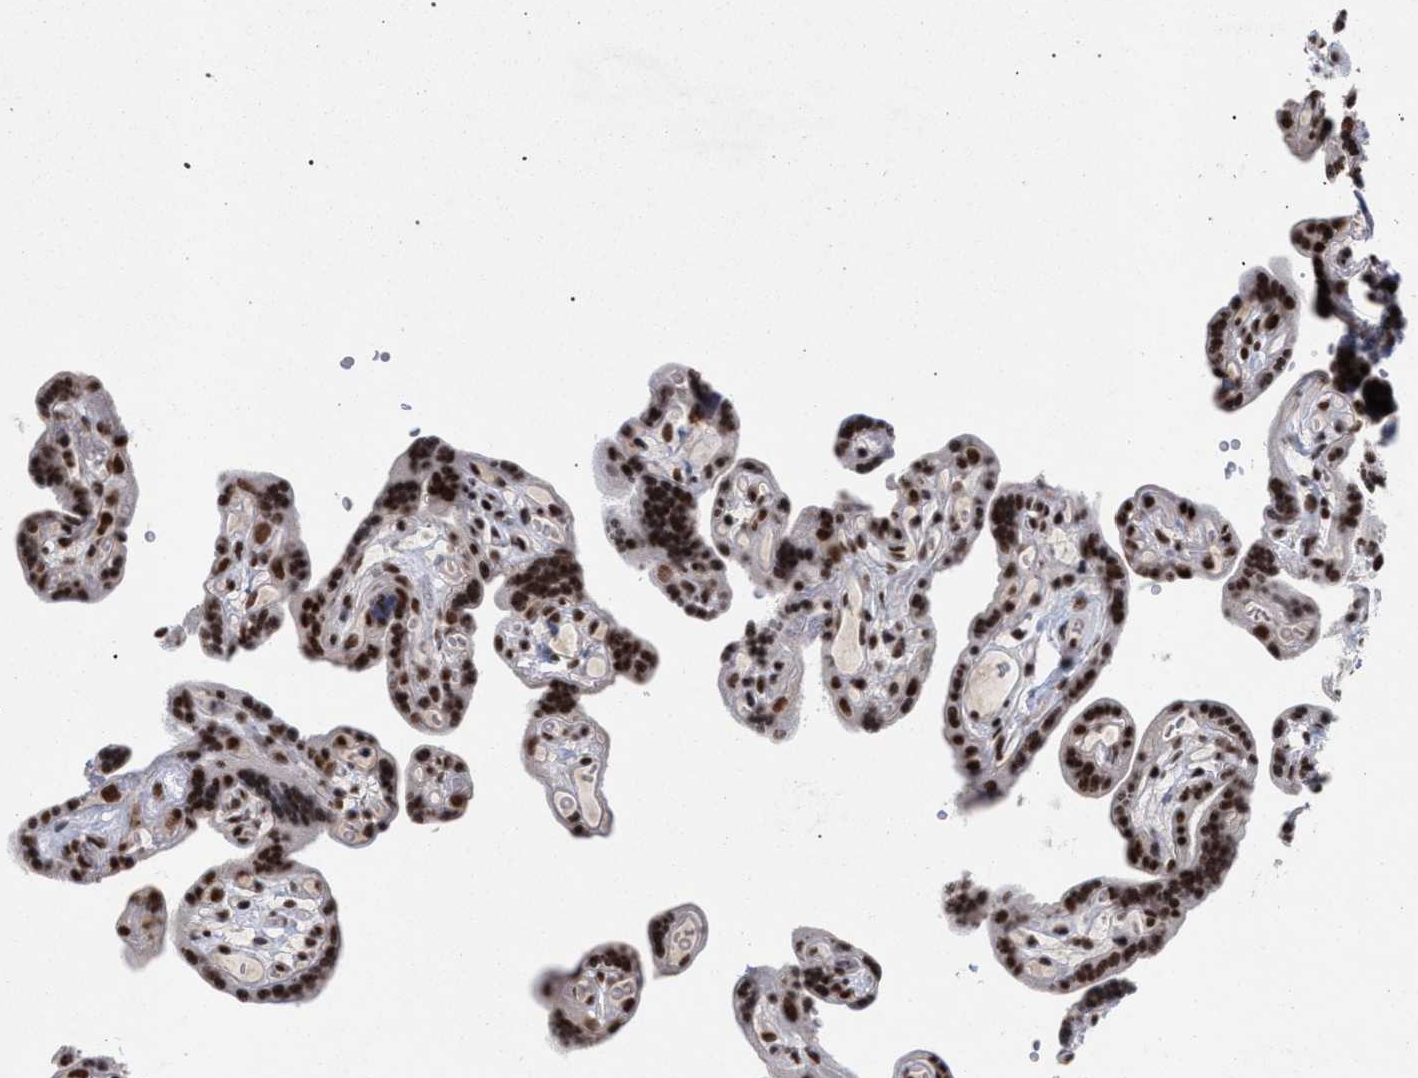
{"staining": {"intensity": "strong", "quantity": ">75%", "location": "nuclear"}, "tissue": "placenta", "cell_type": "Decidual cells", "image_type": "normal", "snomed": [{"axis": "morphology", "description": "Normal tissue, NOS"}, {"axis": "topography", "description": "Placenta"}], "caption": "Strong nuclear positivity is present in approximately >75% of decidual cells in benign placenta. (Stains: DAB in brown, nuclei in blue, Microscopy: brightfield microscopy at high magnification).", "gene": "SCAF4", "patient": {"sex": "female", "age": 30}}